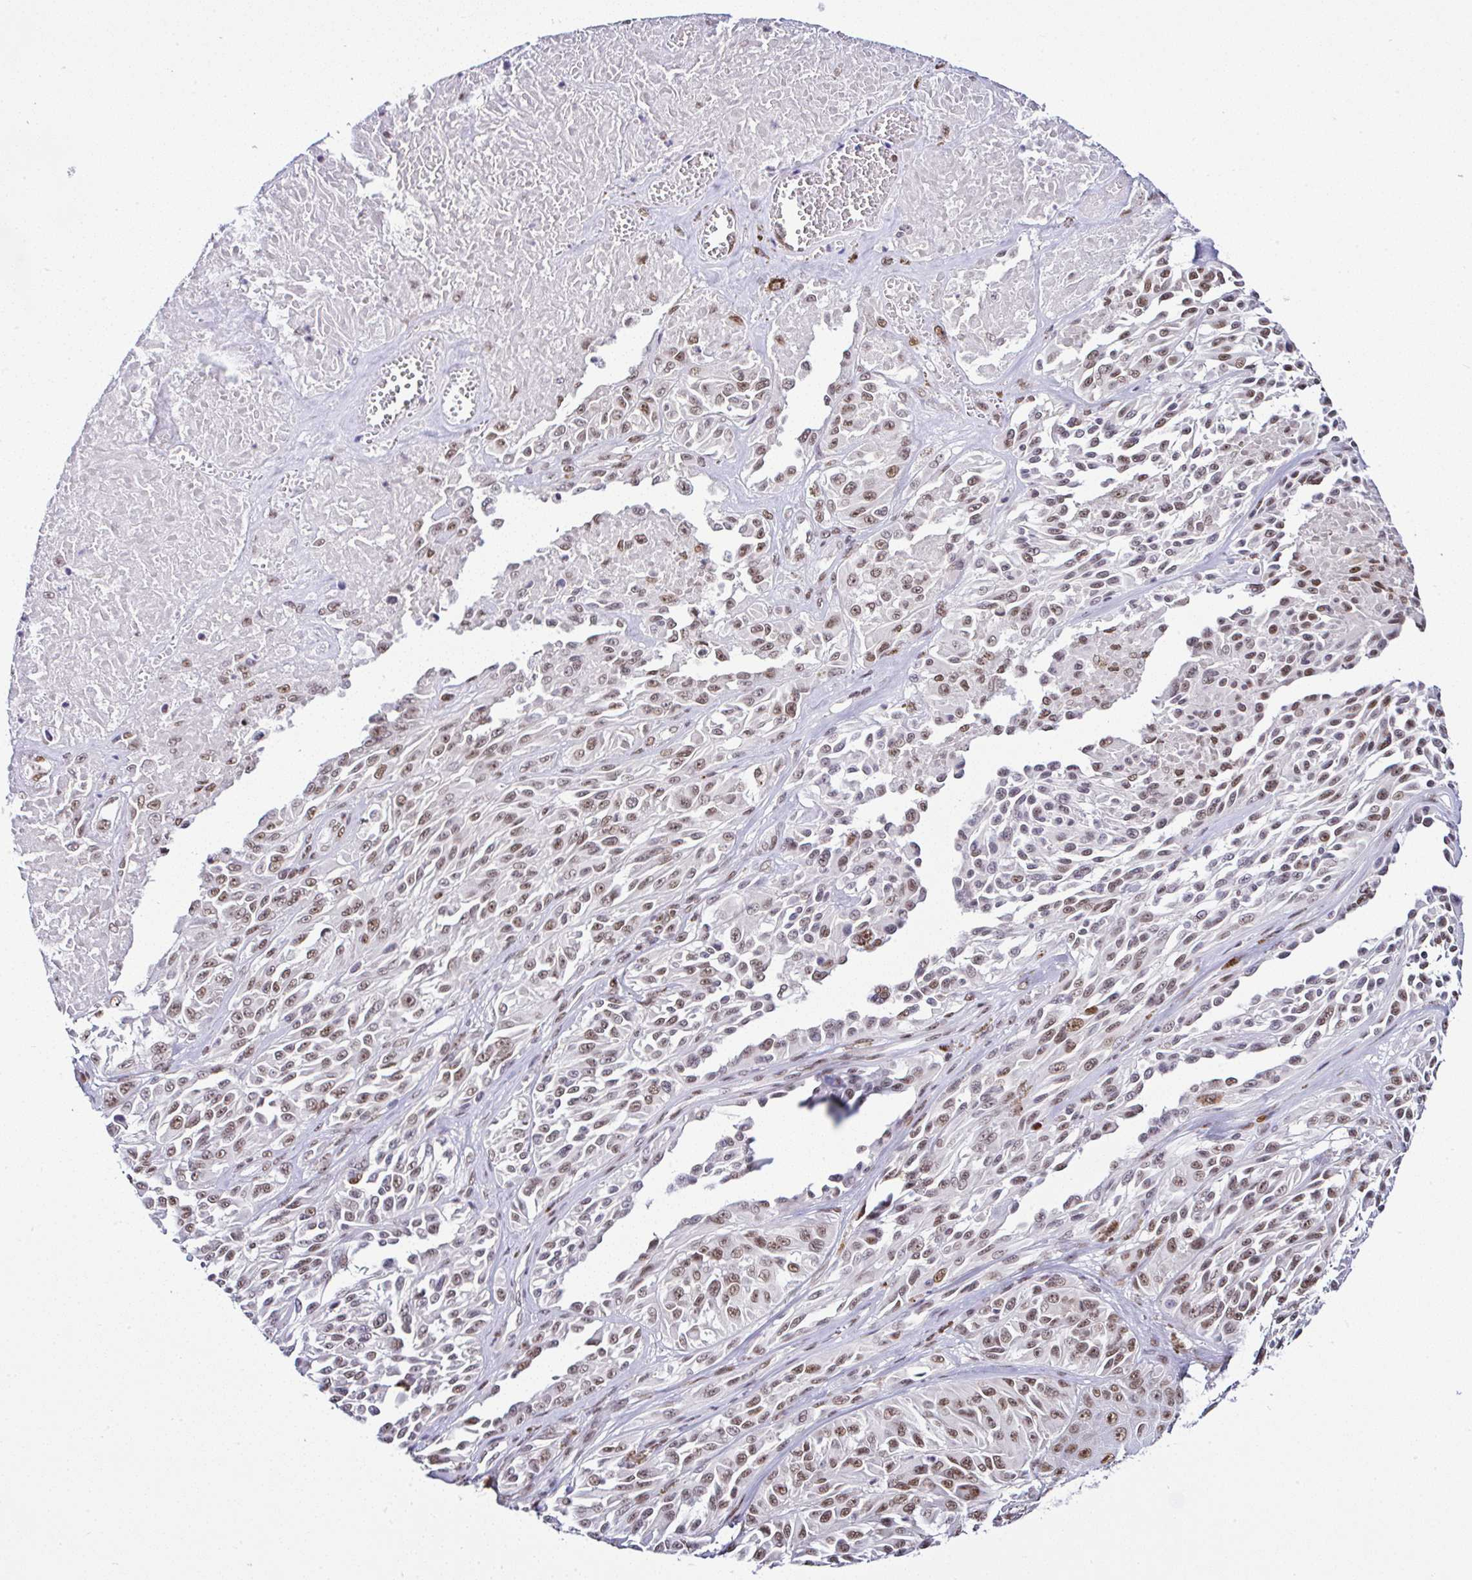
{"staining": {"intensity": "moderate", "quantity": ">75%", "location": "nuclear"}, "tissue": "melanoma", "cell_type": "Tumor cells", "image_type": "cancer", "snomed": [{"axis": "morphology", "description": "Malignant melanoma, NOS"}, {"axis": "topography", "description": "Skin"}], "caption": "Protein expression analysis of malignant melanoma reveals moderate nuclear positivity in approximately >75% of tumor cells.", "gene": "DR1", "patient": {"sex": "male", "age": 94}}